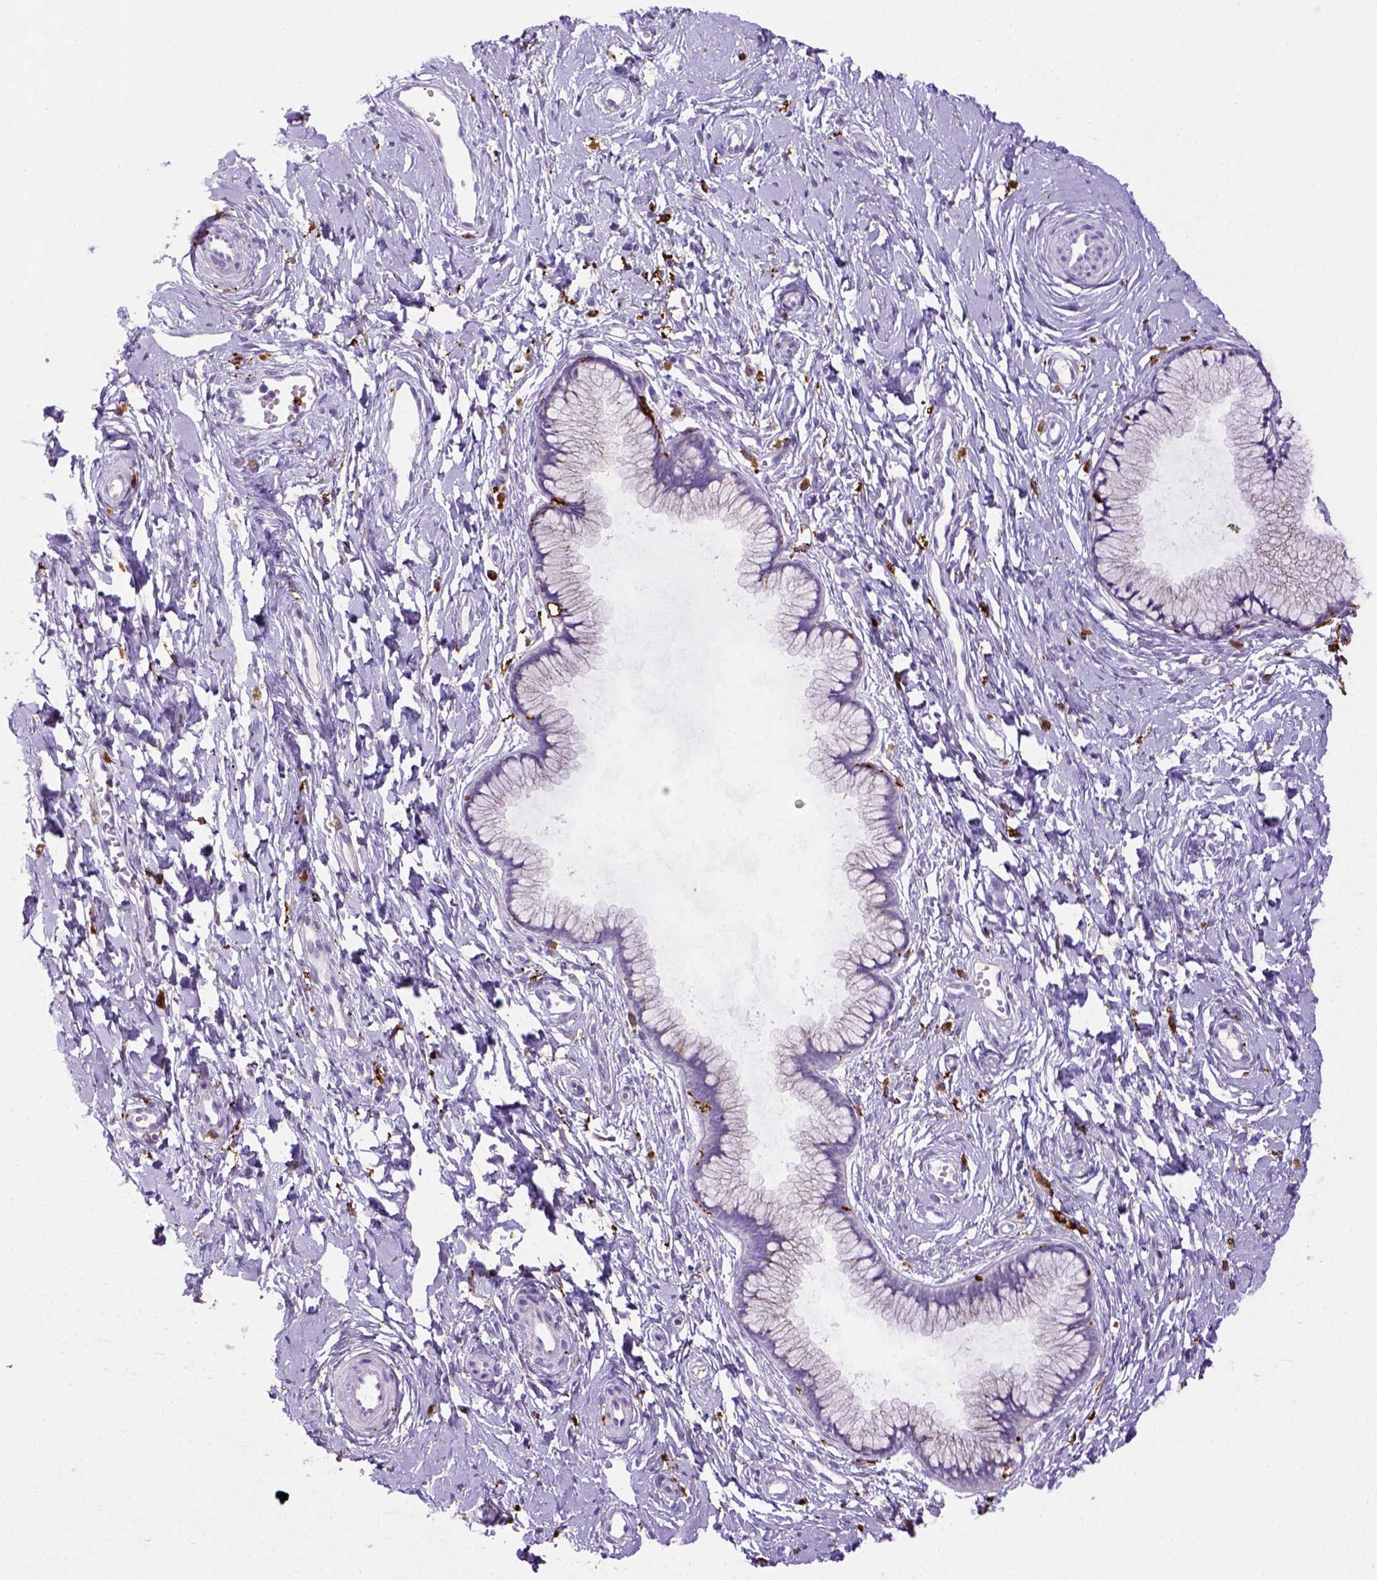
{"staining": {"intensity": "negative", "quantity": "none", "location": "none"}, "tissue": "cervix", "cell_type": "Glandular cells", "image_type": "normal", "snomed": [{"axis": "morphology", "description": "Normal tissue, NOS"}, {"axis": "topography", "description": "Cervix"}], "caption": "Image shows no significant protein staining in glandular cells of benign cervix.", "gene": "CD68", "patient": {"sex": "female", "age": 40}}